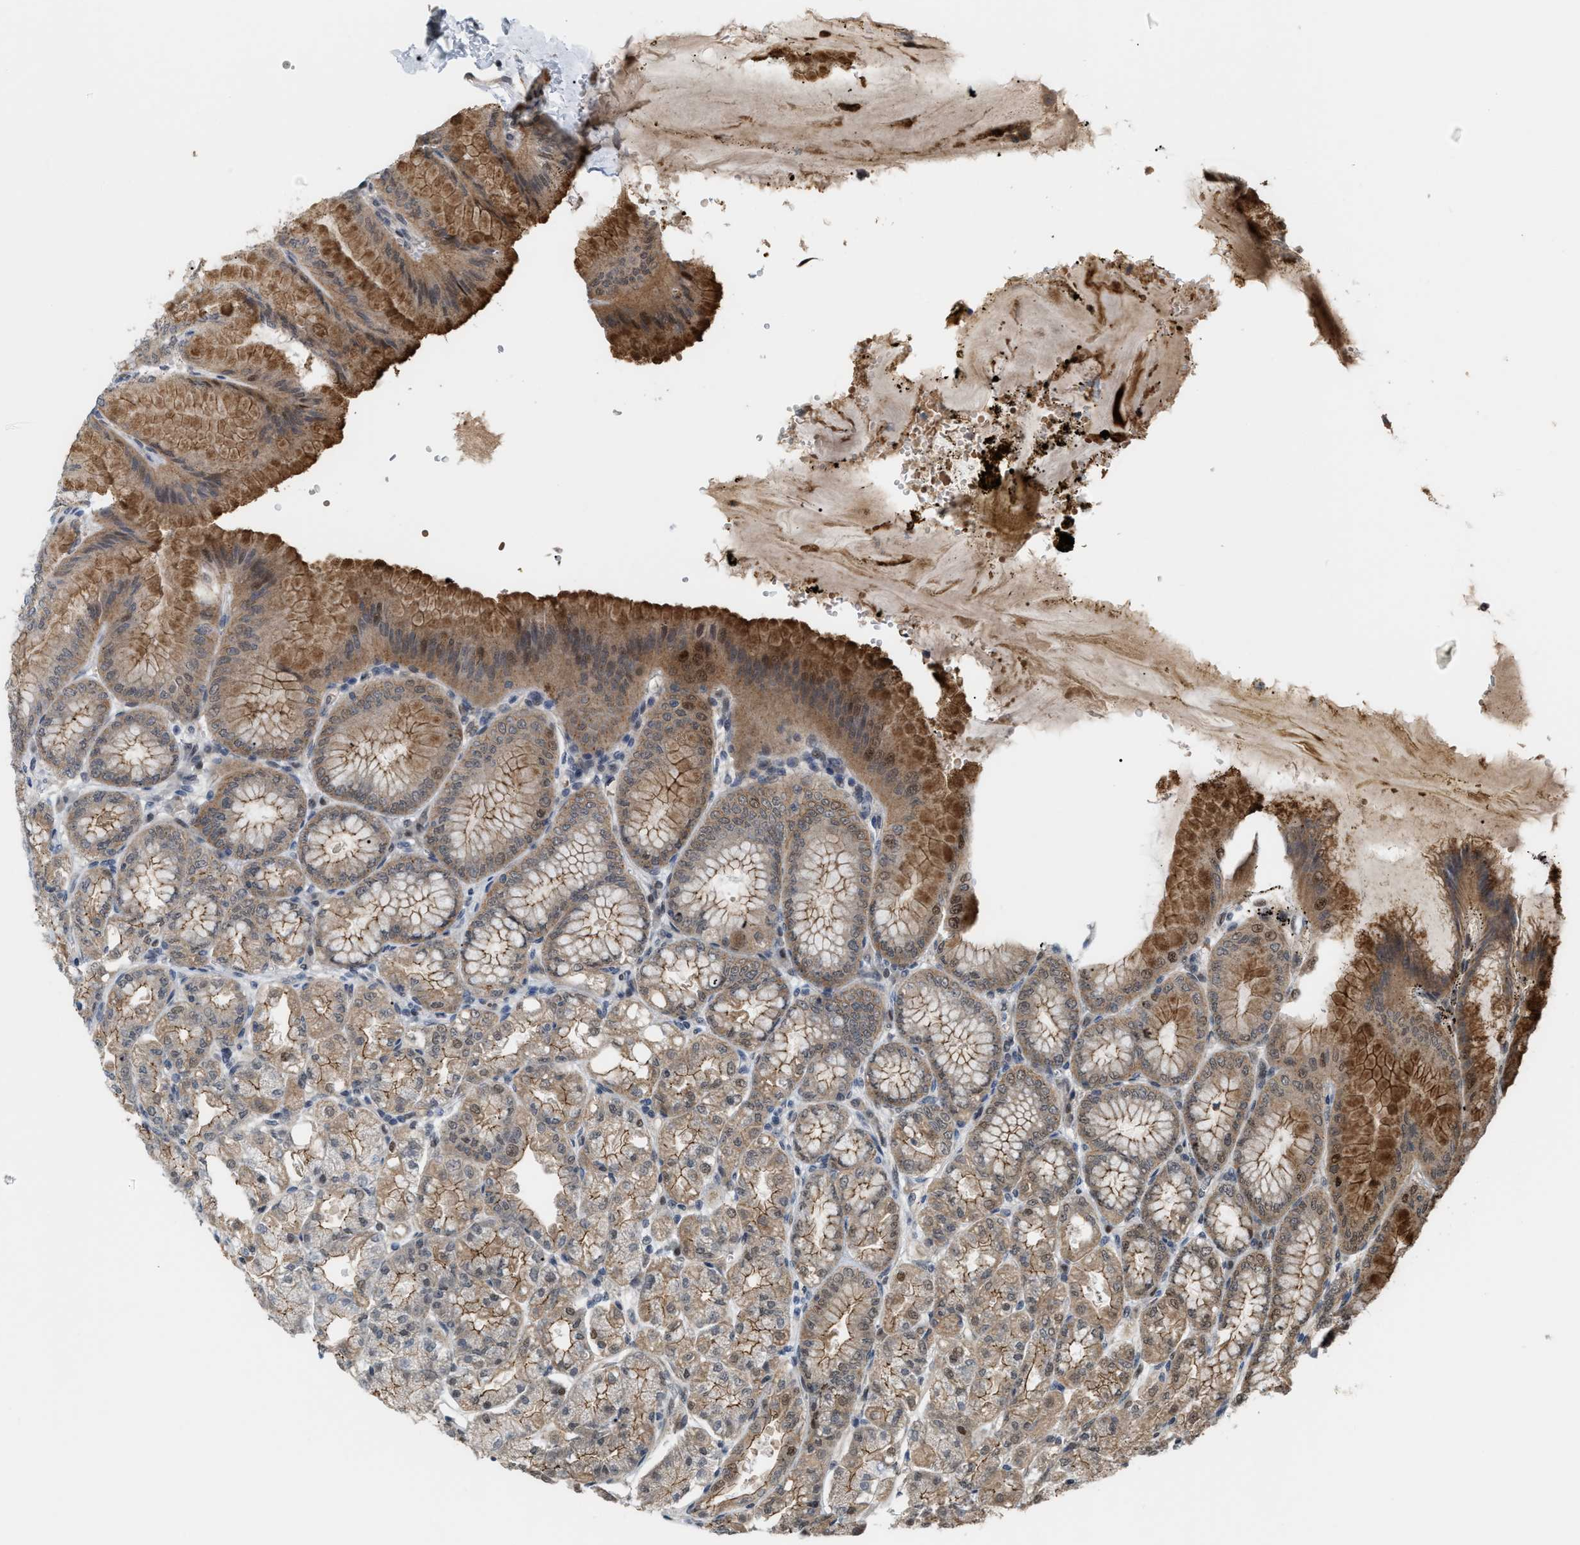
{"staining": {"intensity": "moderate", "quantity": ">75%", "location": "cytoplasmic/membranous"}, "tissue": "stomach", "cell_type": "Glandular cells", "image_type": "normal", "snomed": [{"axis": "morphology", "description": "Normal tissue, NOS"}, {"axis": "topography", "description": "Stomach, lower"}], "caption": "A high-resolution photomicrograph shows immunohistochemistry (IHC) staining of unremarkable stomach, which shows moderate cytoplasmic/membranous positivity in approximately >75% of glandular cells.", "gene": "RFFL", "patient": {"sex": "male", "age": 71}}